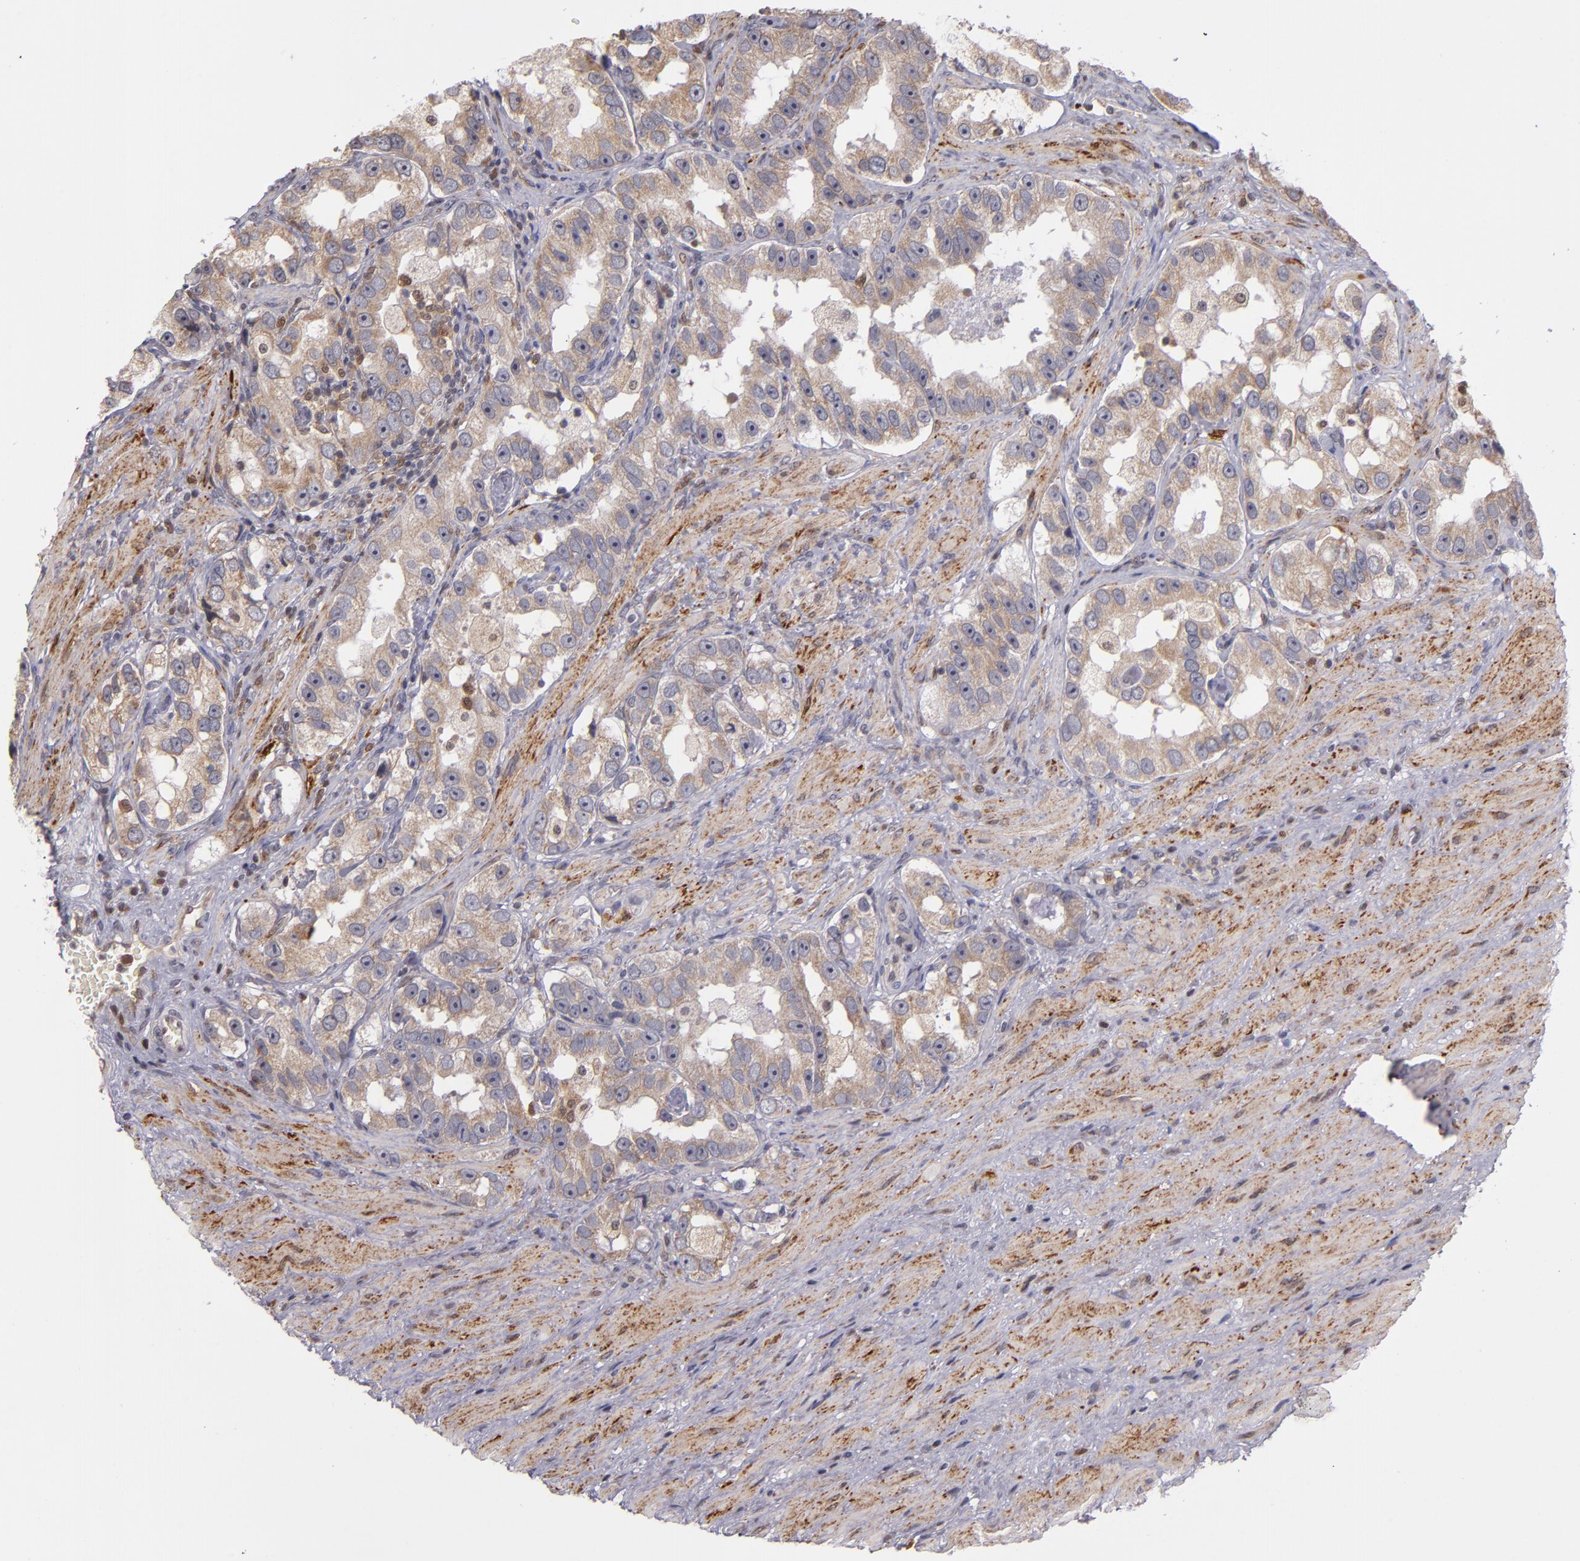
{"staining": {"intensity": "weak", "quantity": ">75%", "location": "cytoplasmic/membranous"}, "tissue": "prostate cancer", "cell_type": "Tumor cells", "image_type": "cancer", "snomed": [{"axis": "morphology", "description": "Adenocarcinoma, High grade"}, {"axis": "topography", "description": "Prostate"}], "caption": "IHC photomicrograph of prostate cancer (high-grade adenocarcinoma) stained for a protein (brown), which shows low levels of weak cytoplasmic/membranous staining in about >75% of tumor cells.", "gene": "CASP1", "patient": {"sex": "male", "age": 63}}